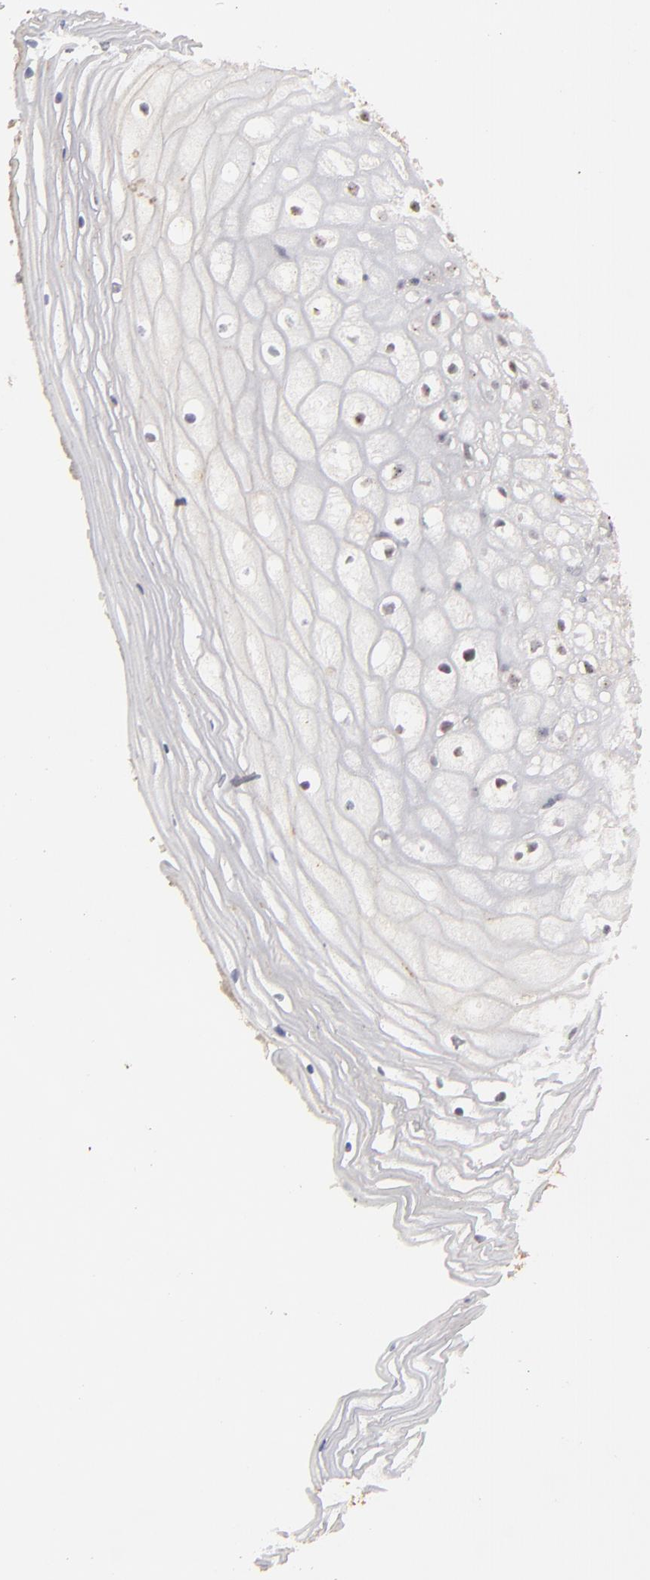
{"staining": {"intensity": "weak", "quantity": "<25%", "location": "cytoplasmic/membranous"}, "tissue": "vagina", "cell_type": "Squamous epithelial cells", "image_type": "normal", "snomed": [{"axis": "morphology", "description": "Normal tissue, NOS"}, {"axis": "topography", "description": "Vagina"}], "caption": "Protein analysis of unremarkable vagina demonstrates no significant positivity in squamous epithelial cells. (IHC, brightfield microscopy, high magnification).", "gene": "CD55", "patient": {"sex": "female", "age": 46}}